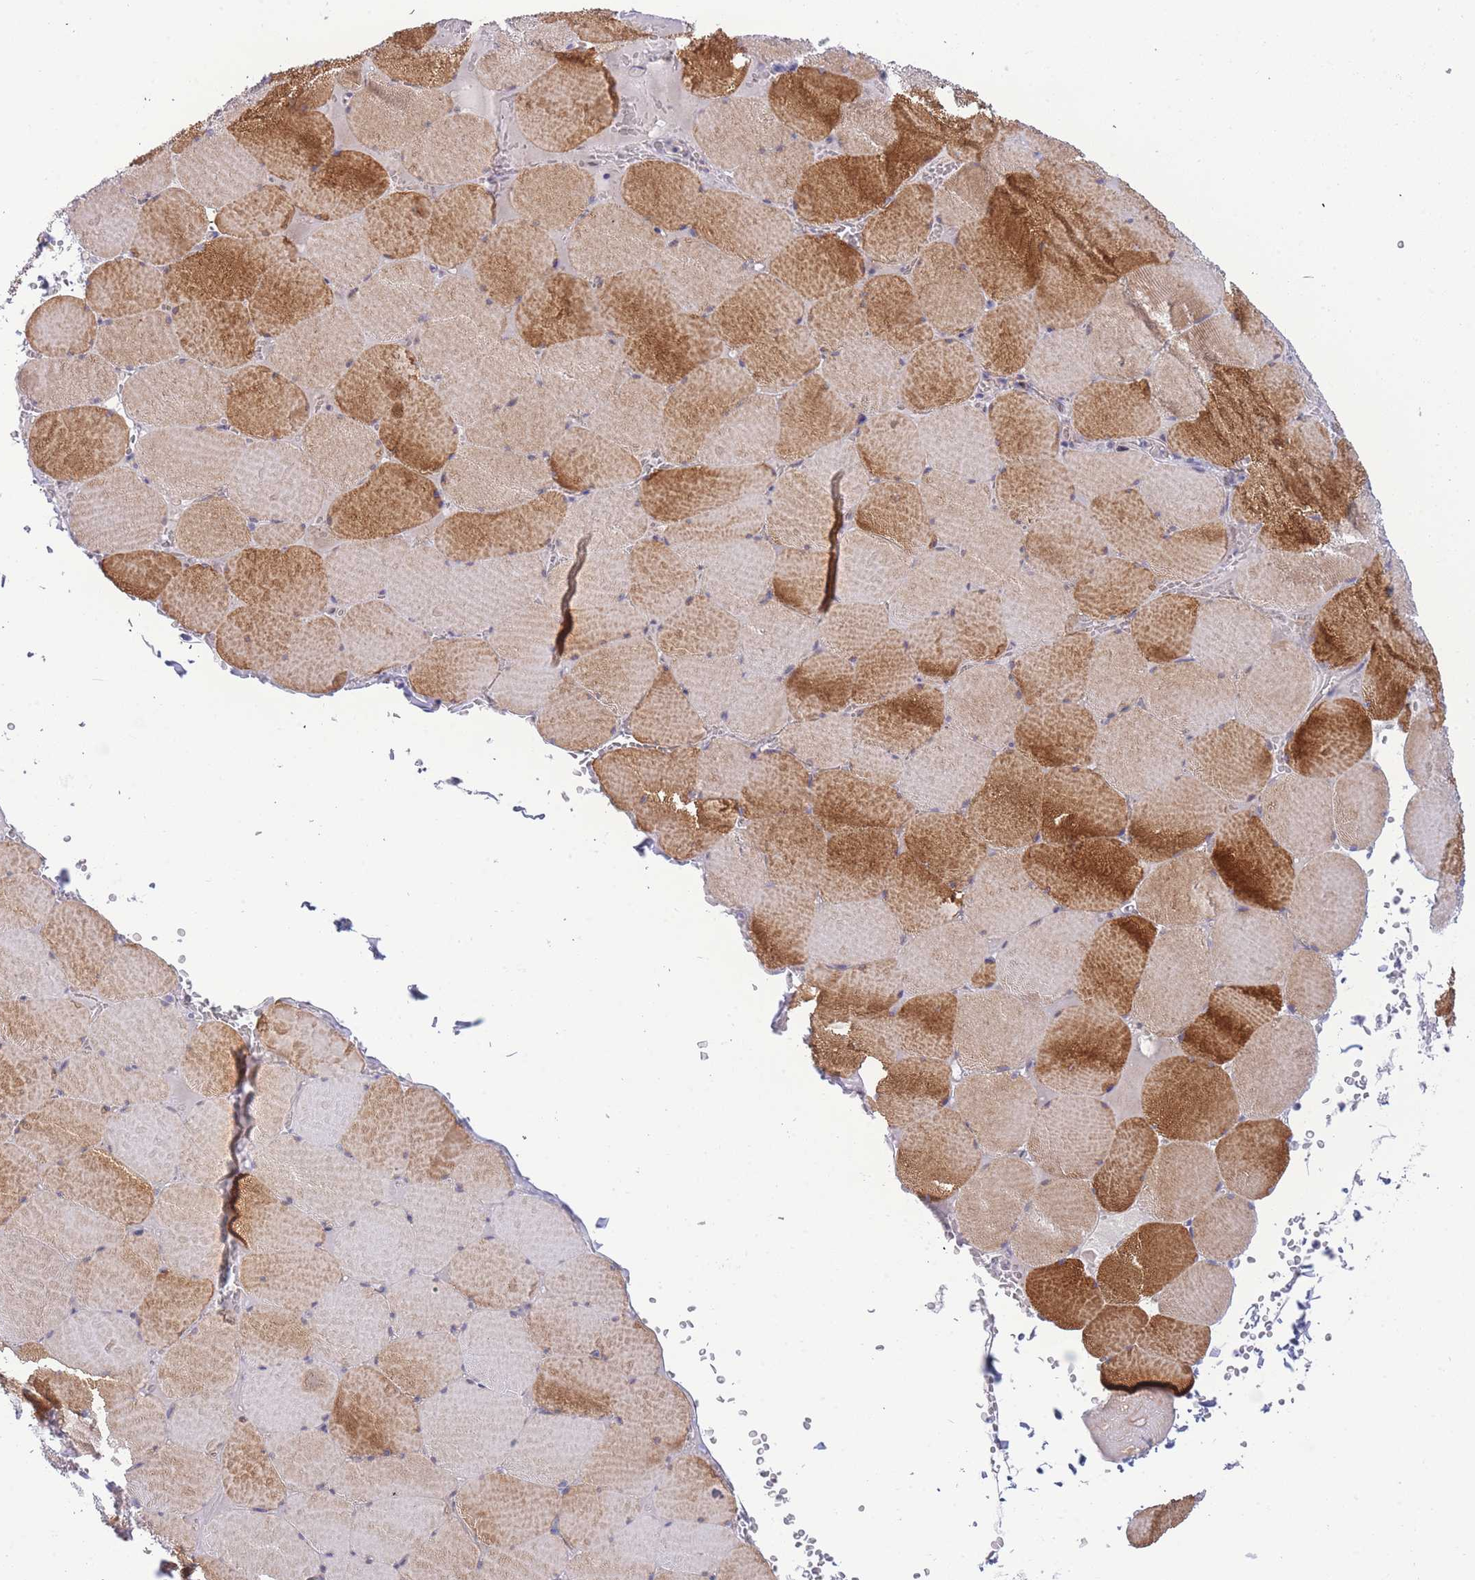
{"staining": {"intensity": "moderate", "quantity": "25%-75%", "location": "cytoplasmic/membranous"}, "tissue": "skeletal muscle", "cell_type": "Myocytes", "image_type": "normal", "snomed": [{"axis": "morphology", "description": "Normal tissue, NOS"}, {"axis": "topography", "description": "Skeletal muscle"}, {"axis": "topography", "description": "Head-Neck"}], "caption": "Myocytes display medium levels of moderate cytoplasmic/membranous staining in about 25%-75% of cells in normal skeletal muscle.", "gene": "PRR23A", "patient": {"sex": "male", "age": 66}}